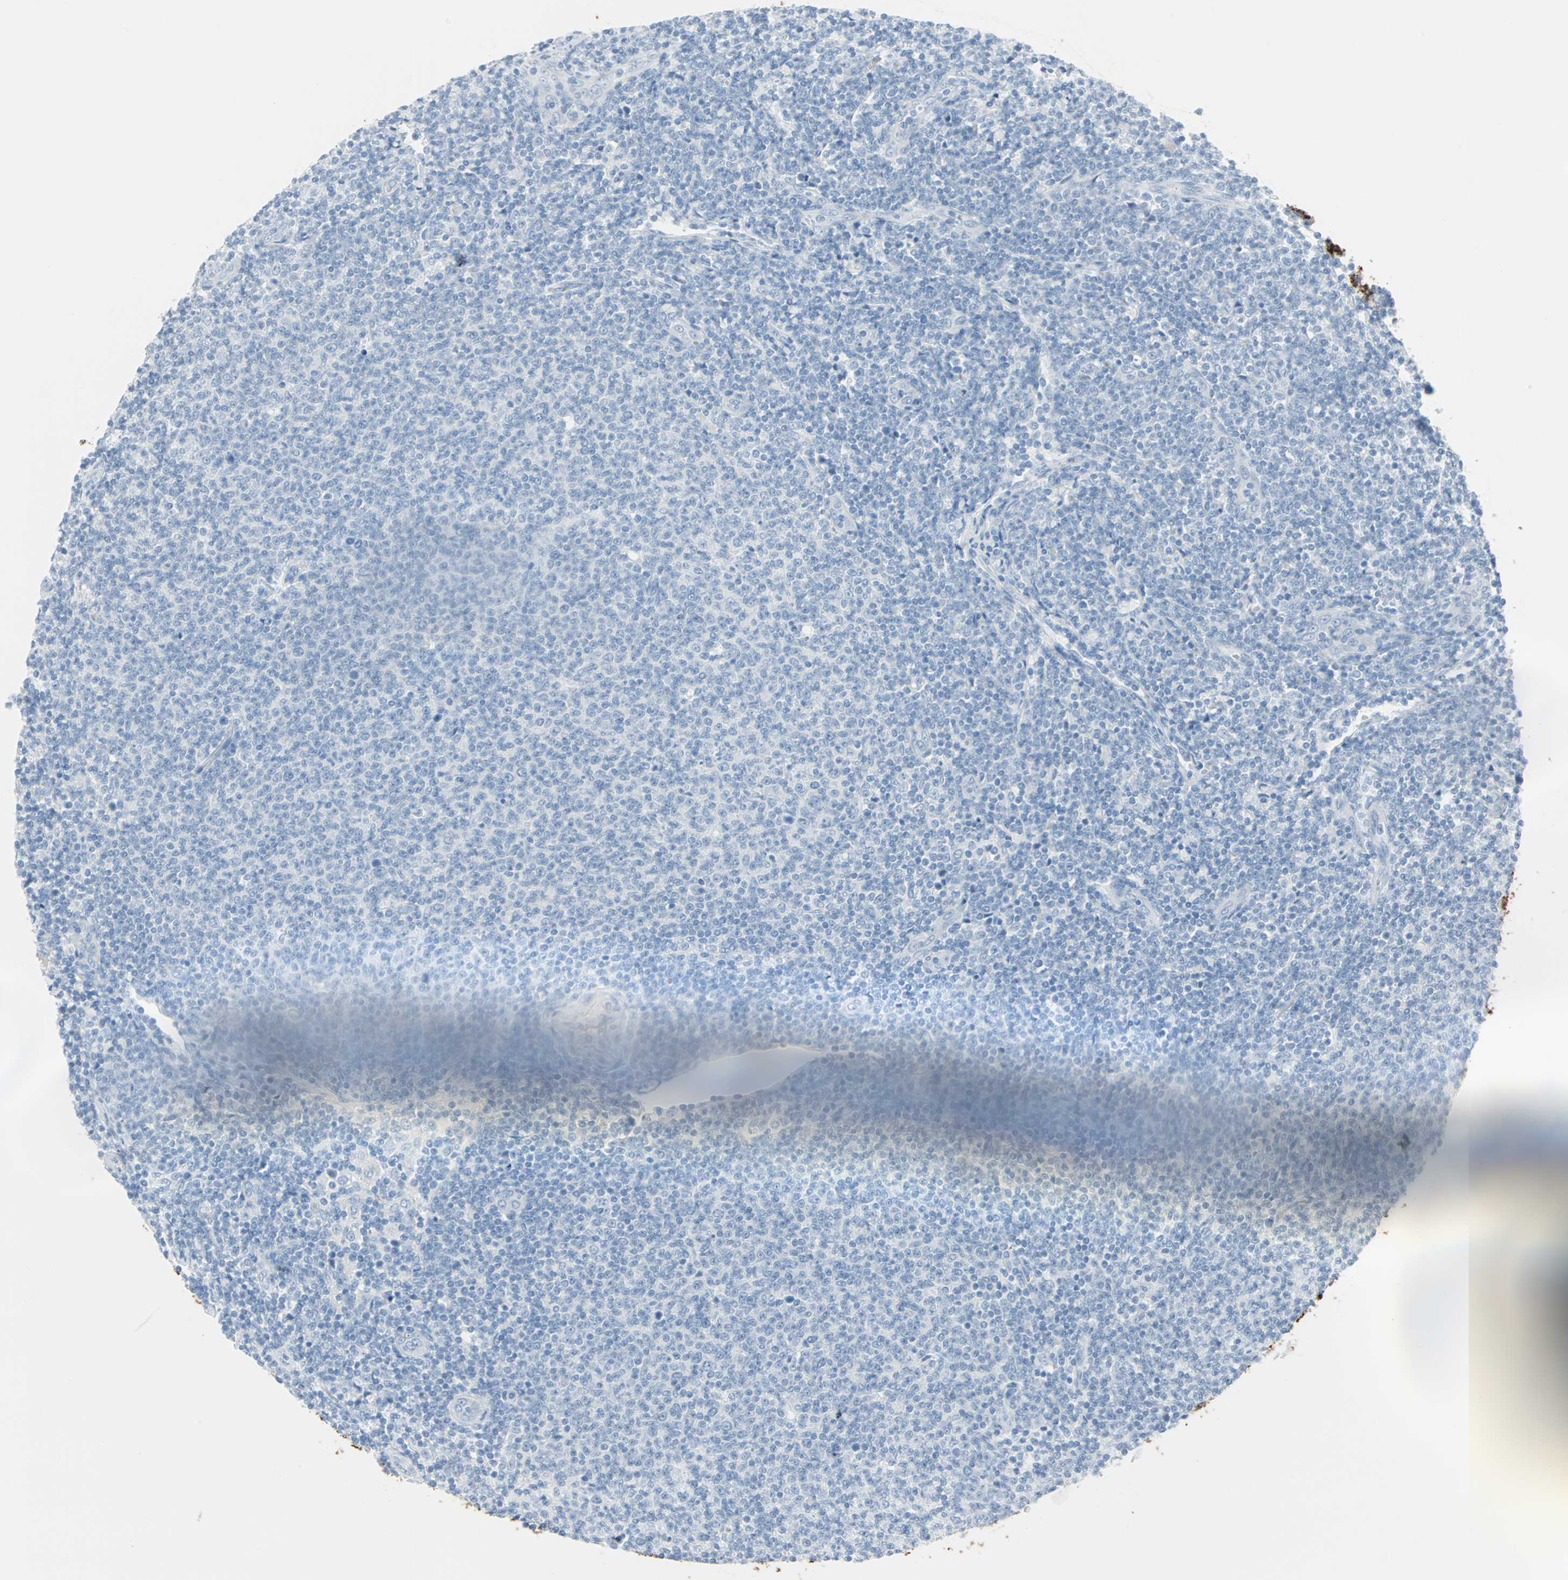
{"staining": {"intensity": "negative", "quantity": "none", "location": "none"}, "tissue": "lymphoma", "cell_type": "Tumor cells", "image_type": "cancer", "snomed": [{"axis": "morphology", "description": "Malignant lymphoma, non-Hodgkin's type, Low grade"}, {"axis": "topography", "description": "Lymph node"}], "caption": "IHC image of low-grade malignant lymphoma, non-Hodgkin's type stained for a protein (brown), which demonstrates no staining in tumor cells. The staining was performed using DAB to visualize the protein expression in brown, while the nuclei were stained in blue with hematoxylin (Magnification: 20x).", "gene": "STX1A", "patient": {"sex": "male", "age": 66}}